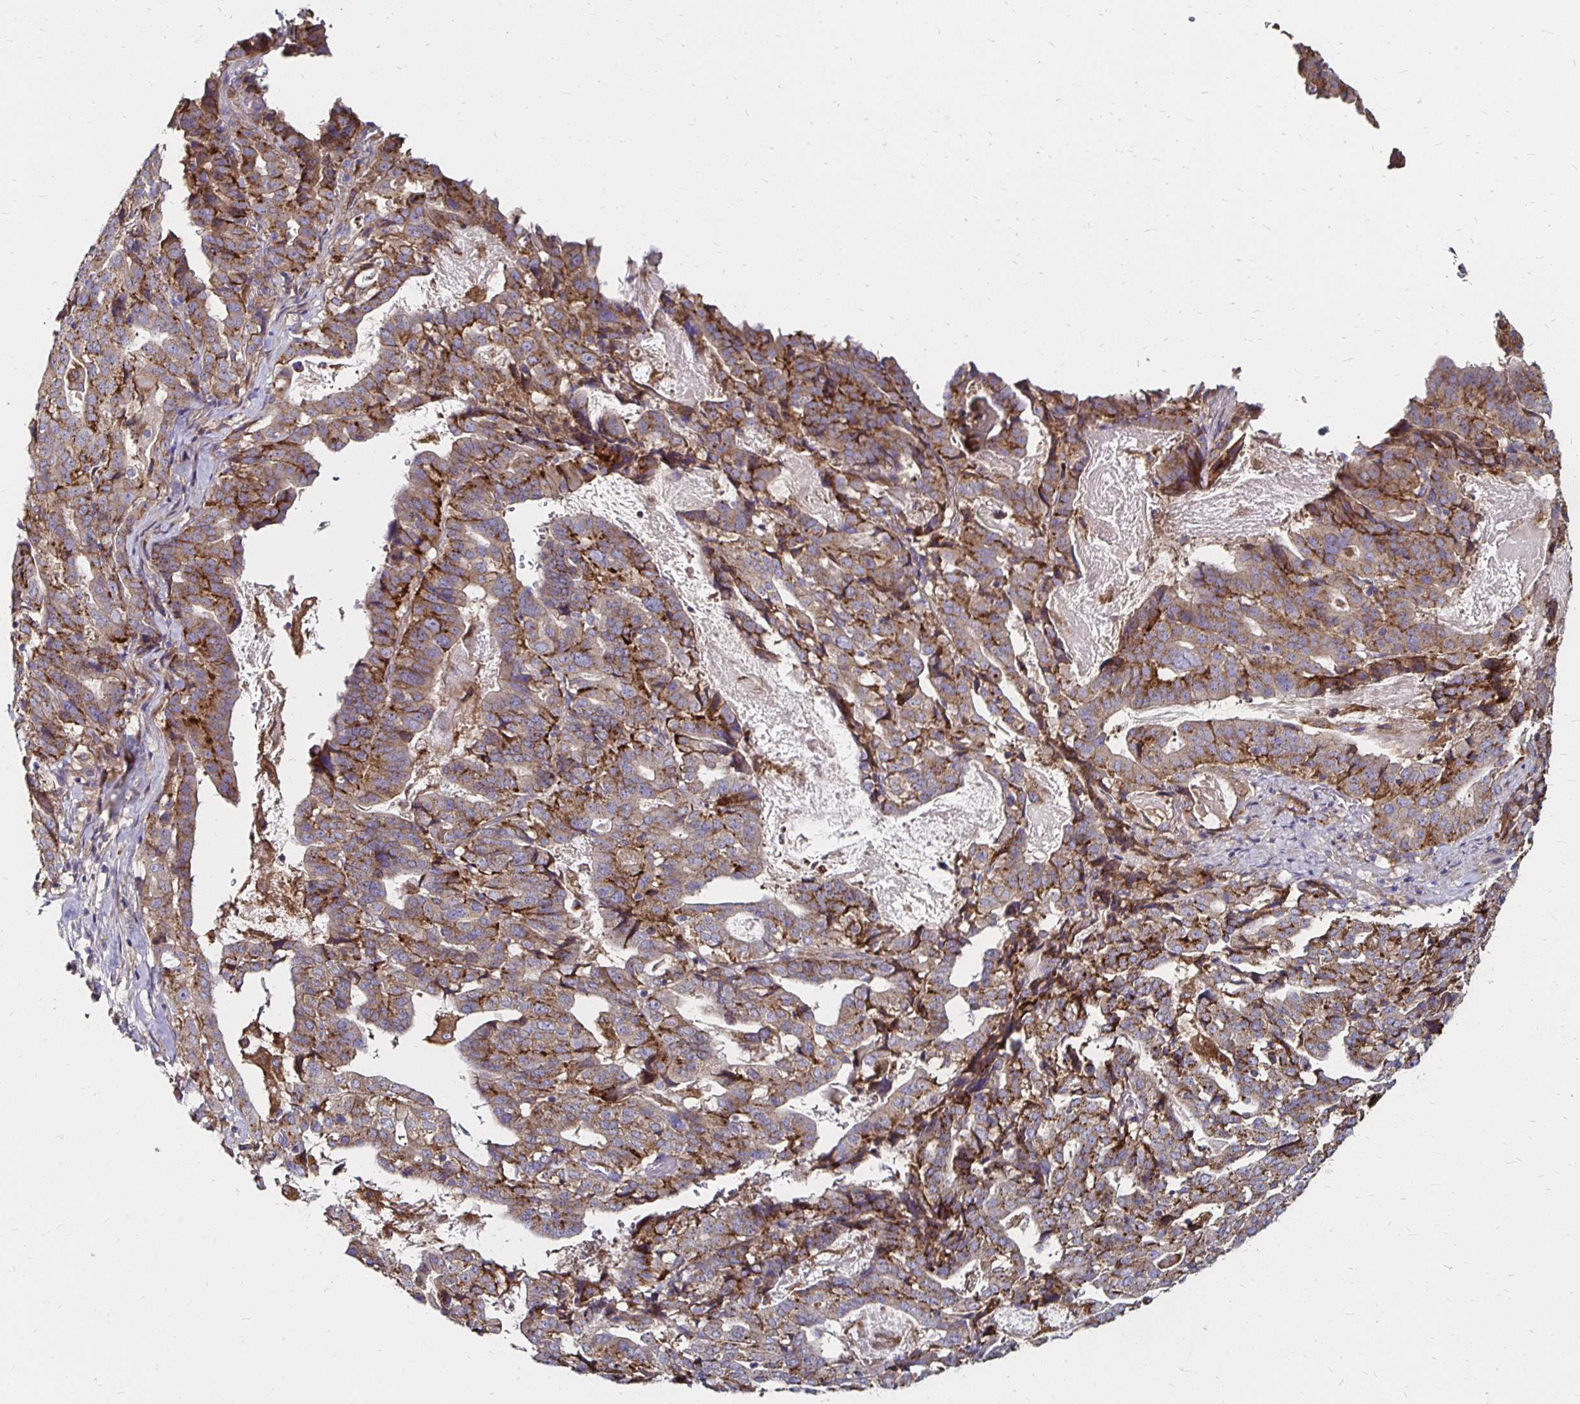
{"staining": {"intensity": "moderate", "quantity": ">75%", "location": "cytoplasmic/membranous"}, "tissue": "stomach cancer", "cell_type": "Tumor cells", "image_type": "cancer", "snomed": [{"axis": "morphology", "description": "Adenocarcinoma, NOS"}, {"axis": "topography", "description": "Stomach"}], "caption": "Protein analysis of adenocarcinoma (stomach) tissue shows moderate cytoplasmic/membranous expression in about >75% of tumor cells. (DAB (3,3'-diaminobenzidine) = brown stain, brightfield microscopy at high magnification).", "gene": "NCSTN", "patient": {"sex": "male", "age": 48}}